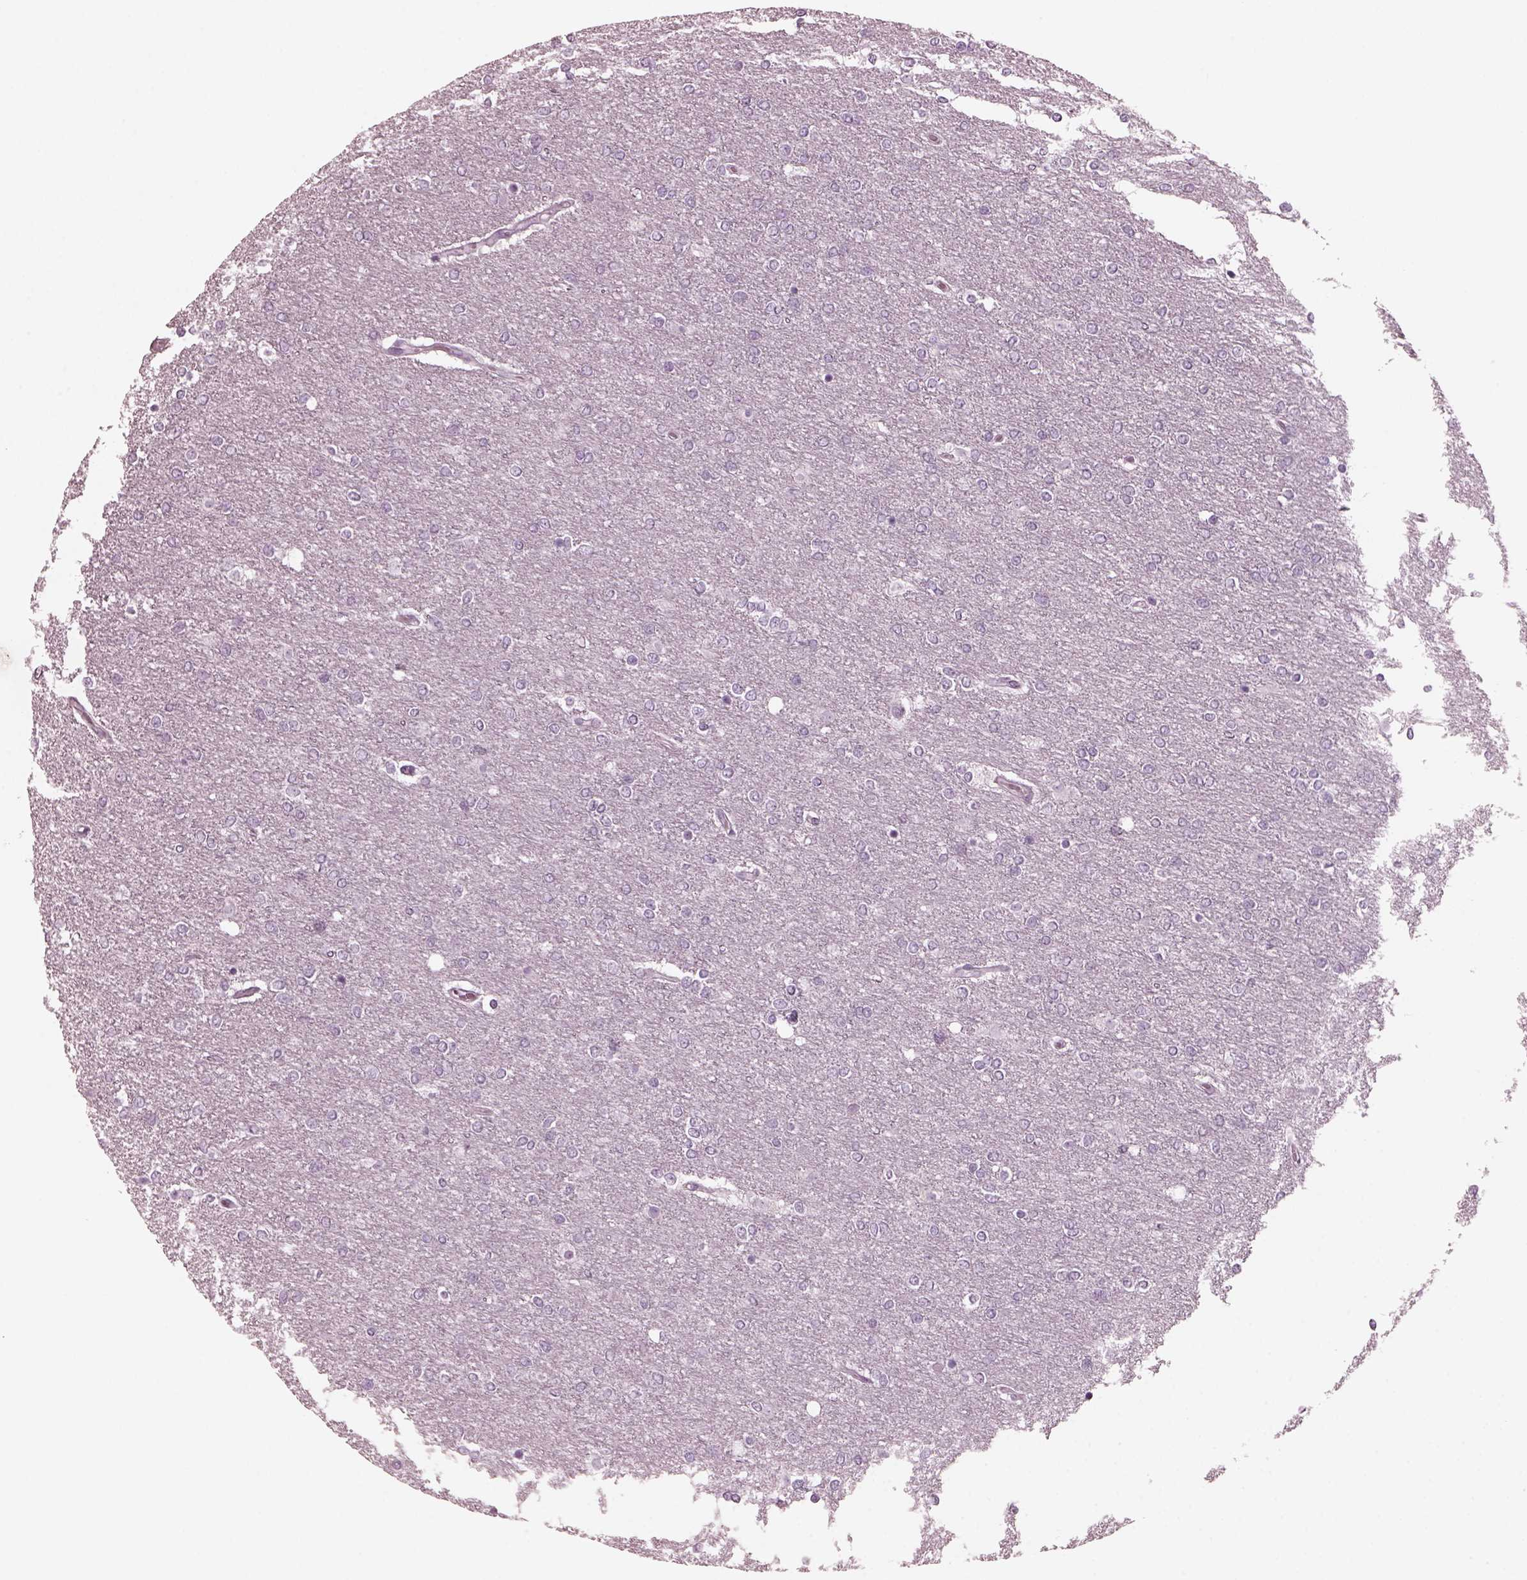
{"staining": {"intensity": "negative", "quantity": "none", "location": "none"}, "tissue": "glioma", "cell_type": "Tumor cells", "image_type": "cancer", "snomed": [{"axis": "morphology", "description": "Glioma, malignant, High grade"}, {"axis": "topography", "description": "Brain"}], "caption": "Protein analysis of malignant glioma (high-grade) reveals no significant expression in tumor cells.", "gene": "RCVRN", "patient": {"sex": "female", "age": 61}}